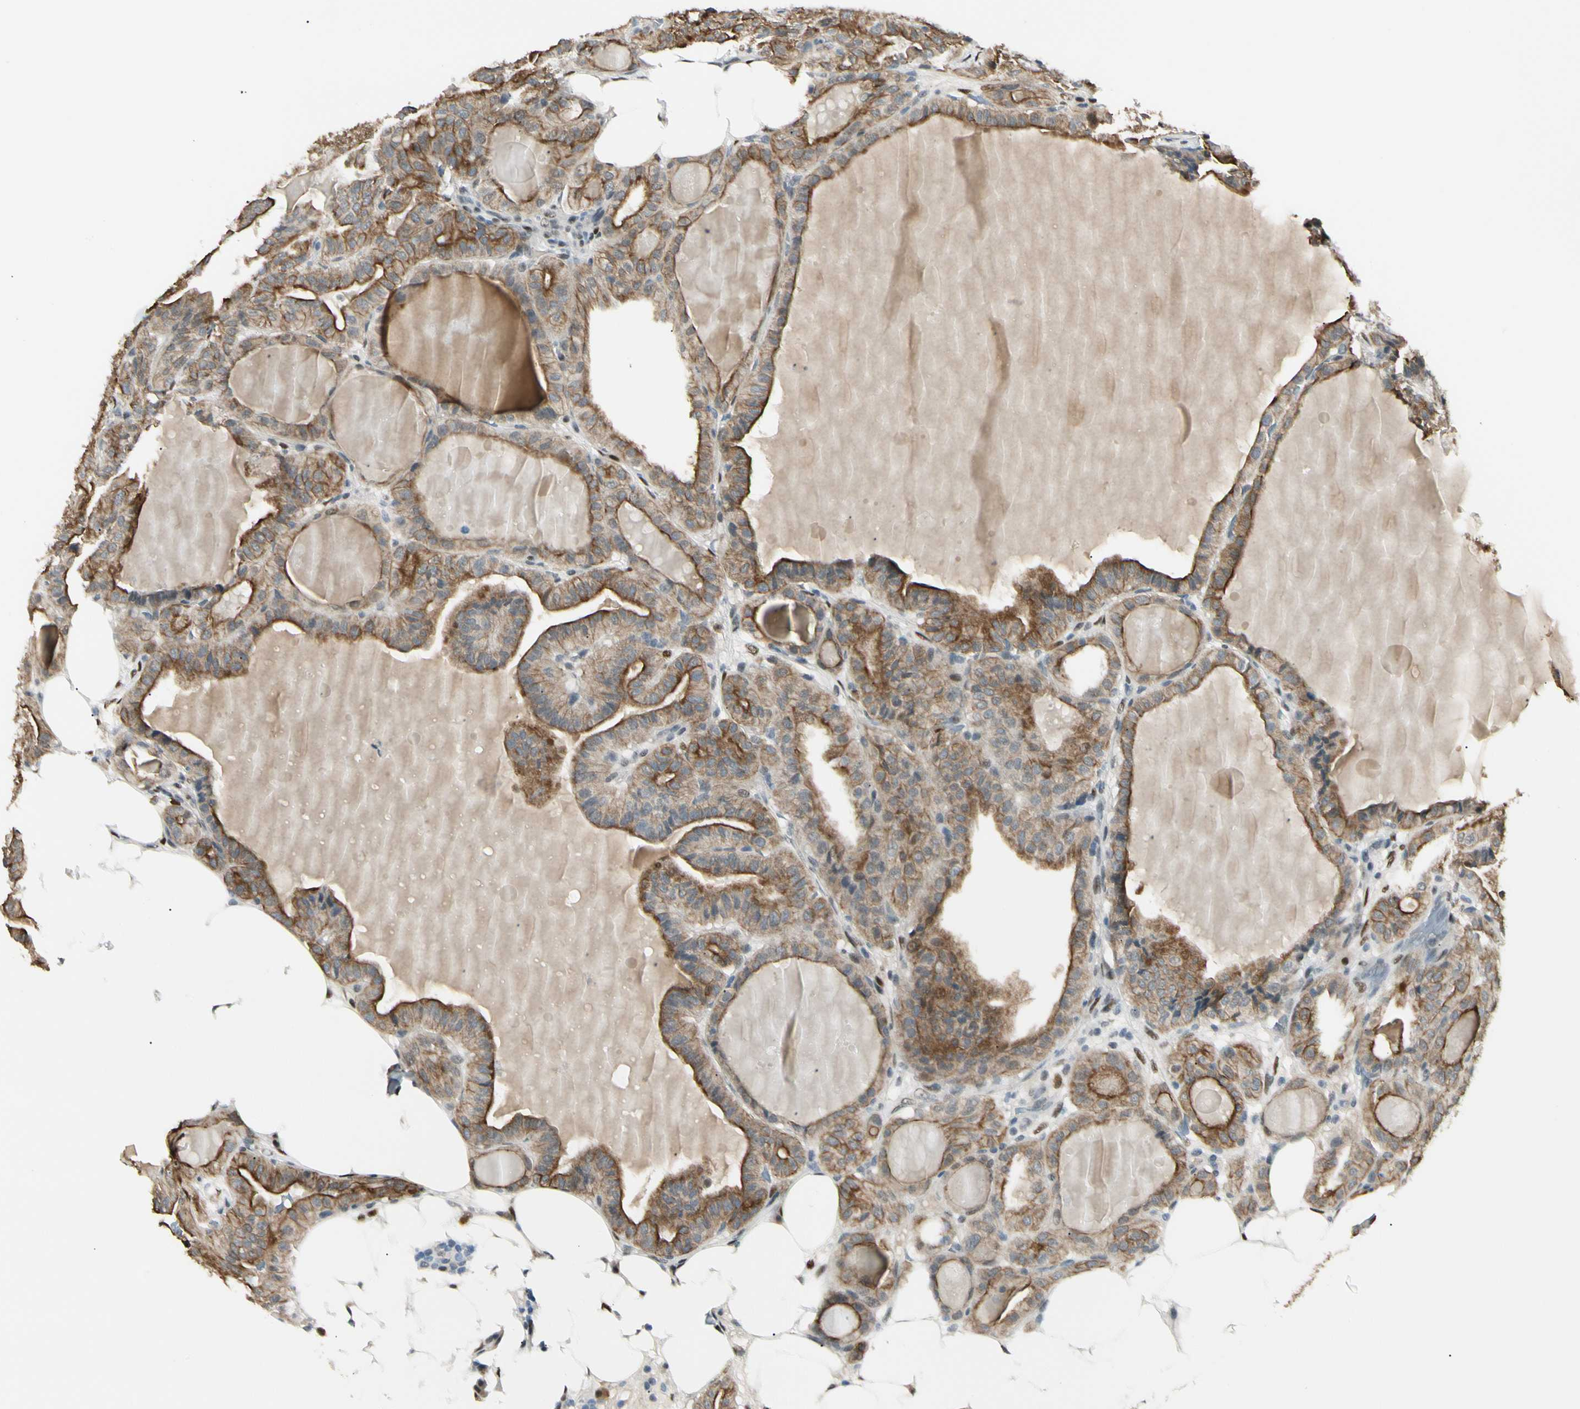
{"staining": {"intensity": "moderate", "quantity": ">75%", "location": "cytoplasmic/membranous"}, "tissue": "thyroid cancer", "cell_type": "Tumor cells", "image_type": "cancer", "snomed": [{"axis": "morphology", "description": "Papillary adenocarcinoma, NOS"}, {"axis": "topography", "description": "Thyroid gland"}], "caption": "Tumor cells display medium levels of moderate cytoplasmic/membranous positivity in approximately >75% of cells in thyroid cancer.", "gene": "ATXN1", "patient": {"sex": "male", "age": 77}}